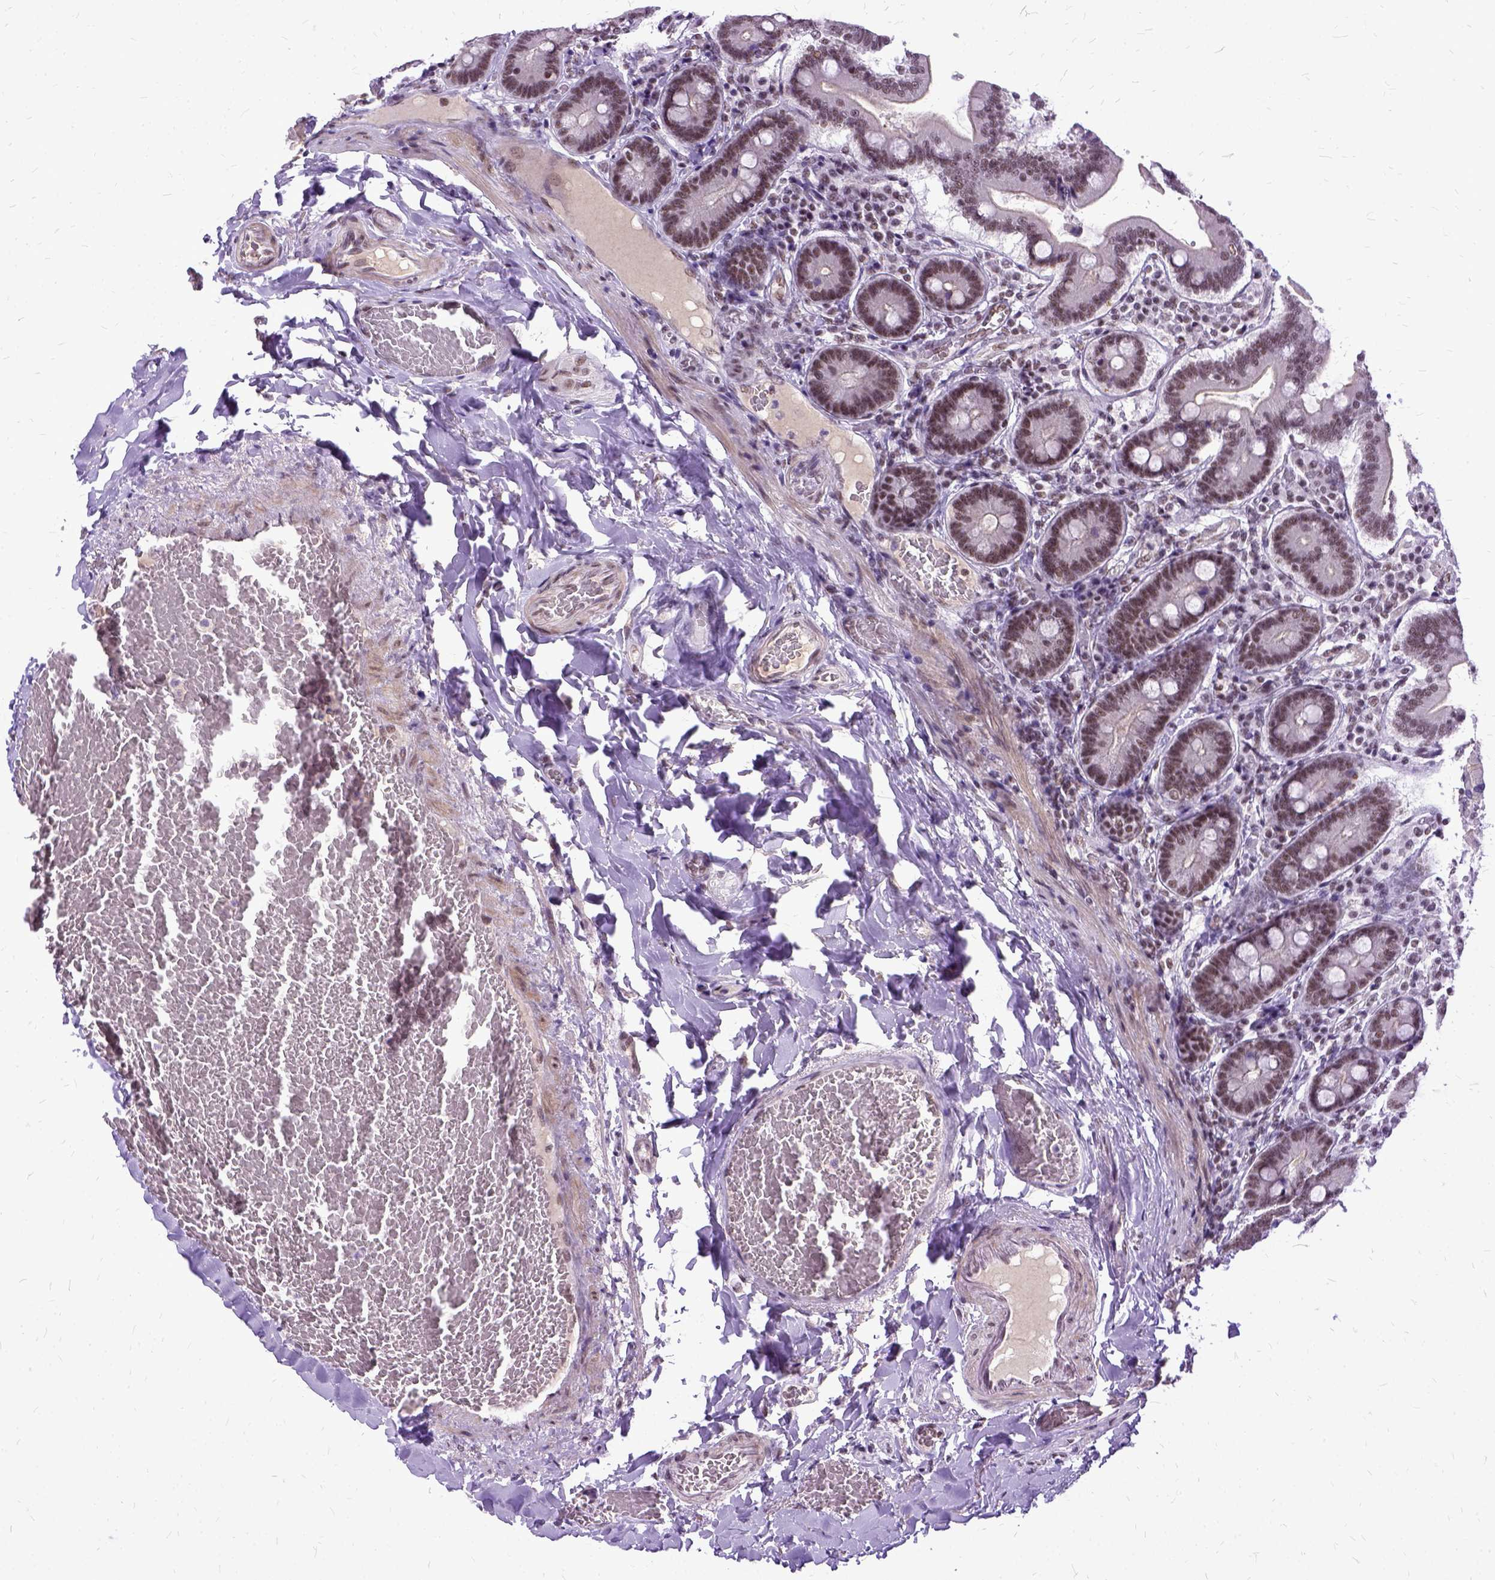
{"staining": {"intensity": "moderate", "quantity": ">75%", "location": "nuclear"}, "tissue": "duodenum", "cell_type": "Glandular cells", "image_type": "normal", "snomed": [{"axis": "morphology", "description": "Normal tissue, NOS"}, {"axis": "topography", "description": "Duodenum"}], "caption": "Duodenum stained with DAB immunohistochemistry exhibits medium levels of moderate nuclear staining in approximately >75% of glandular cells. The staining was performed using DAB (3,3'-diaminobenzidine) to visualize the protein expression in brown, while the nuclei were stained in blue with hematoxylin (Magnification: 20x).", "gene": "SETD1A", "patient": {"sex": "female", "age": 62}}